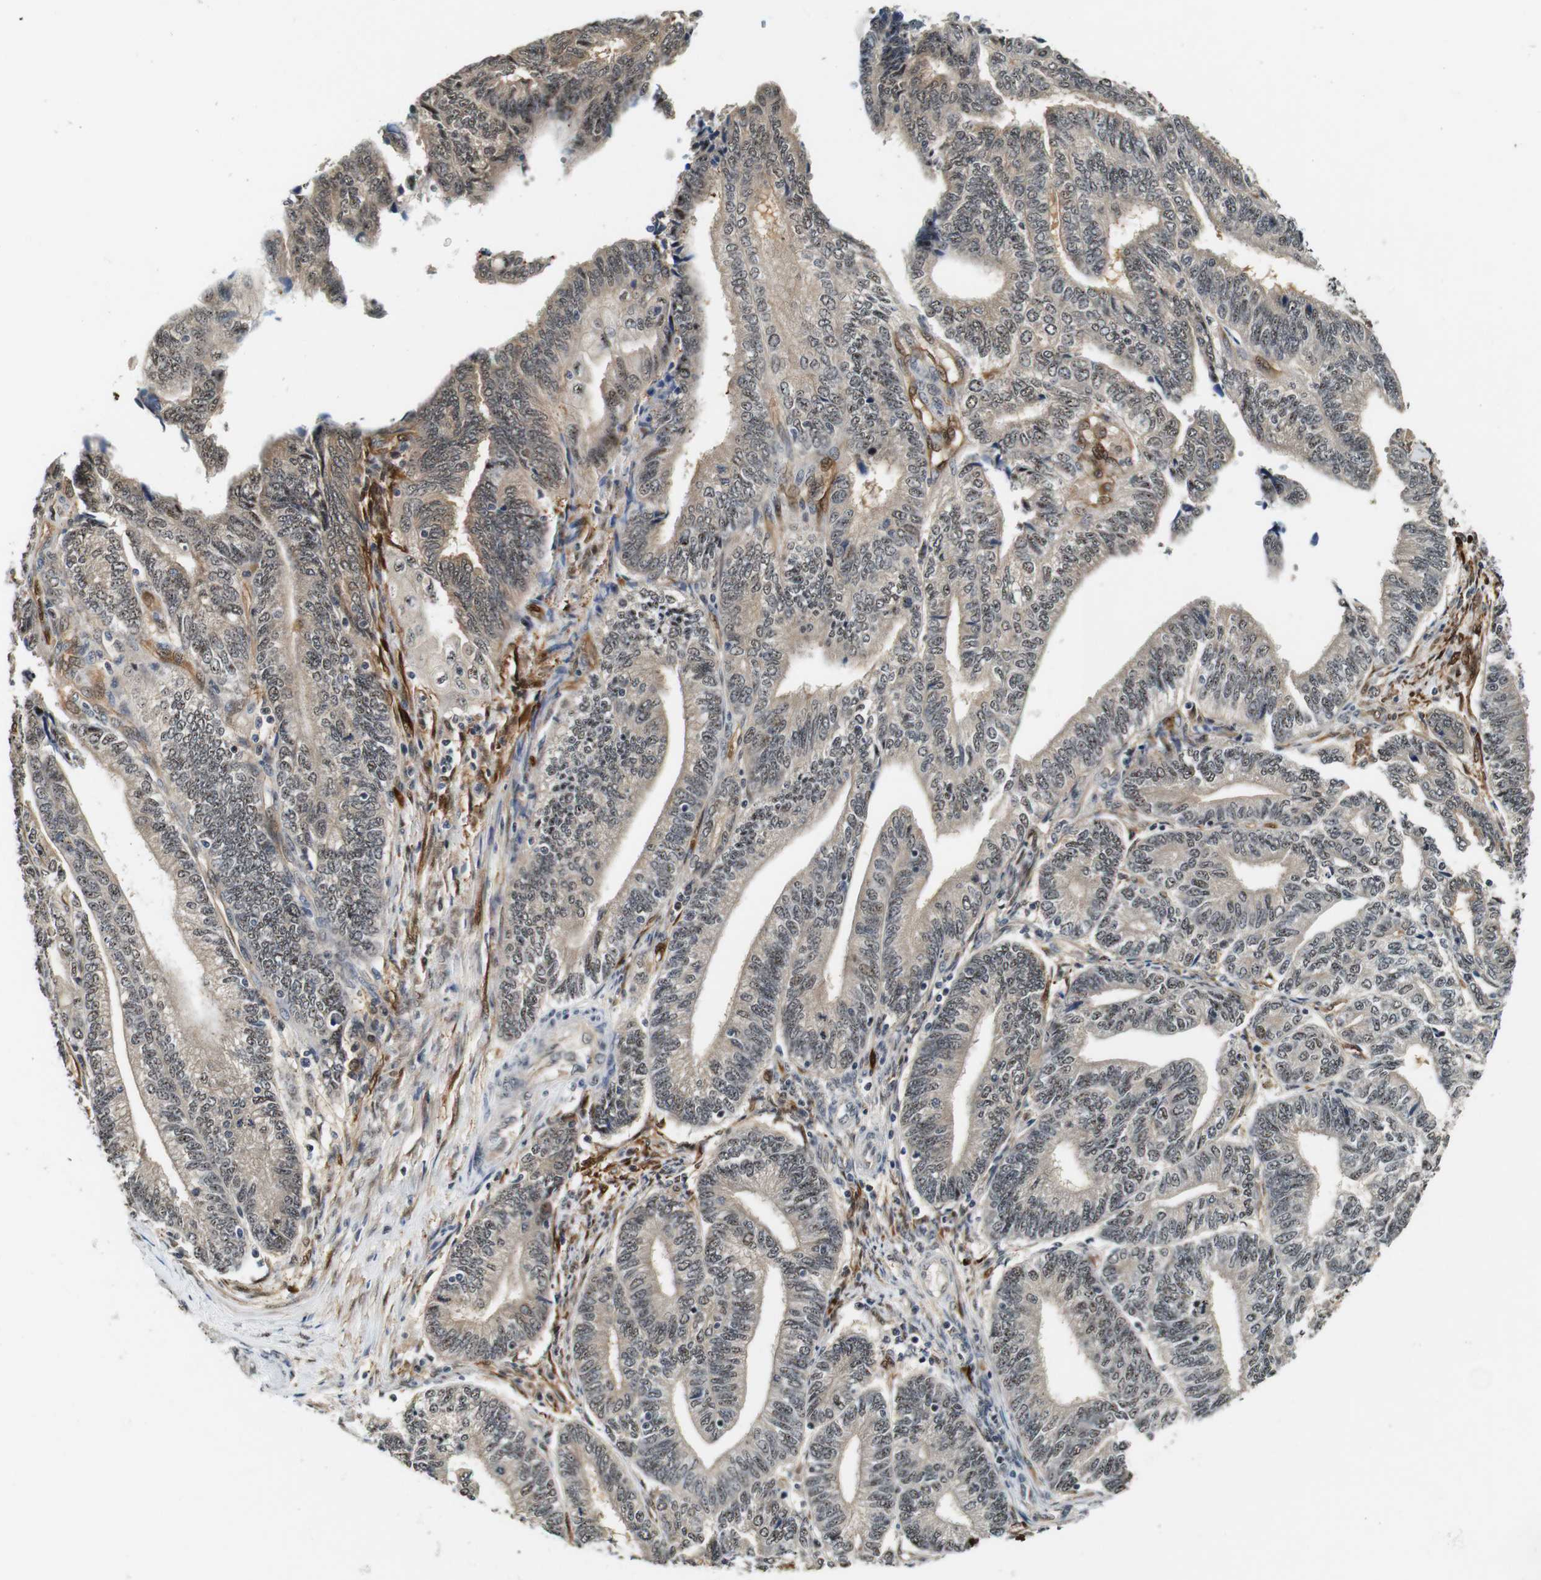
{"staining": {"intensity": "weak", "quantity": ">75%", "location": "cytoplasmic/membranous,nuclear"}, "tissue": "endometrial cancer", "cell_type": "Tumor cells", "image_type": "cancer", "snomed": [{"axis": "morphology", "description": "Adenocarcinoma, NOS"}, {"axis": "topography", "description": "Uterus"}, {"axis": "topography", "description": "Endometrium"}], "caption": "A high-resolution micrograph shows IHC staining of endometrial cancer, which reveals weak cytoplasmic/membranous and nuclear expression in approximately >75% of tumor cells. The protein of interest is shown in brown color, while the nuclei are stained blue.", "gene": "LXN", "patient": {"sex": "female", "age": 70}}